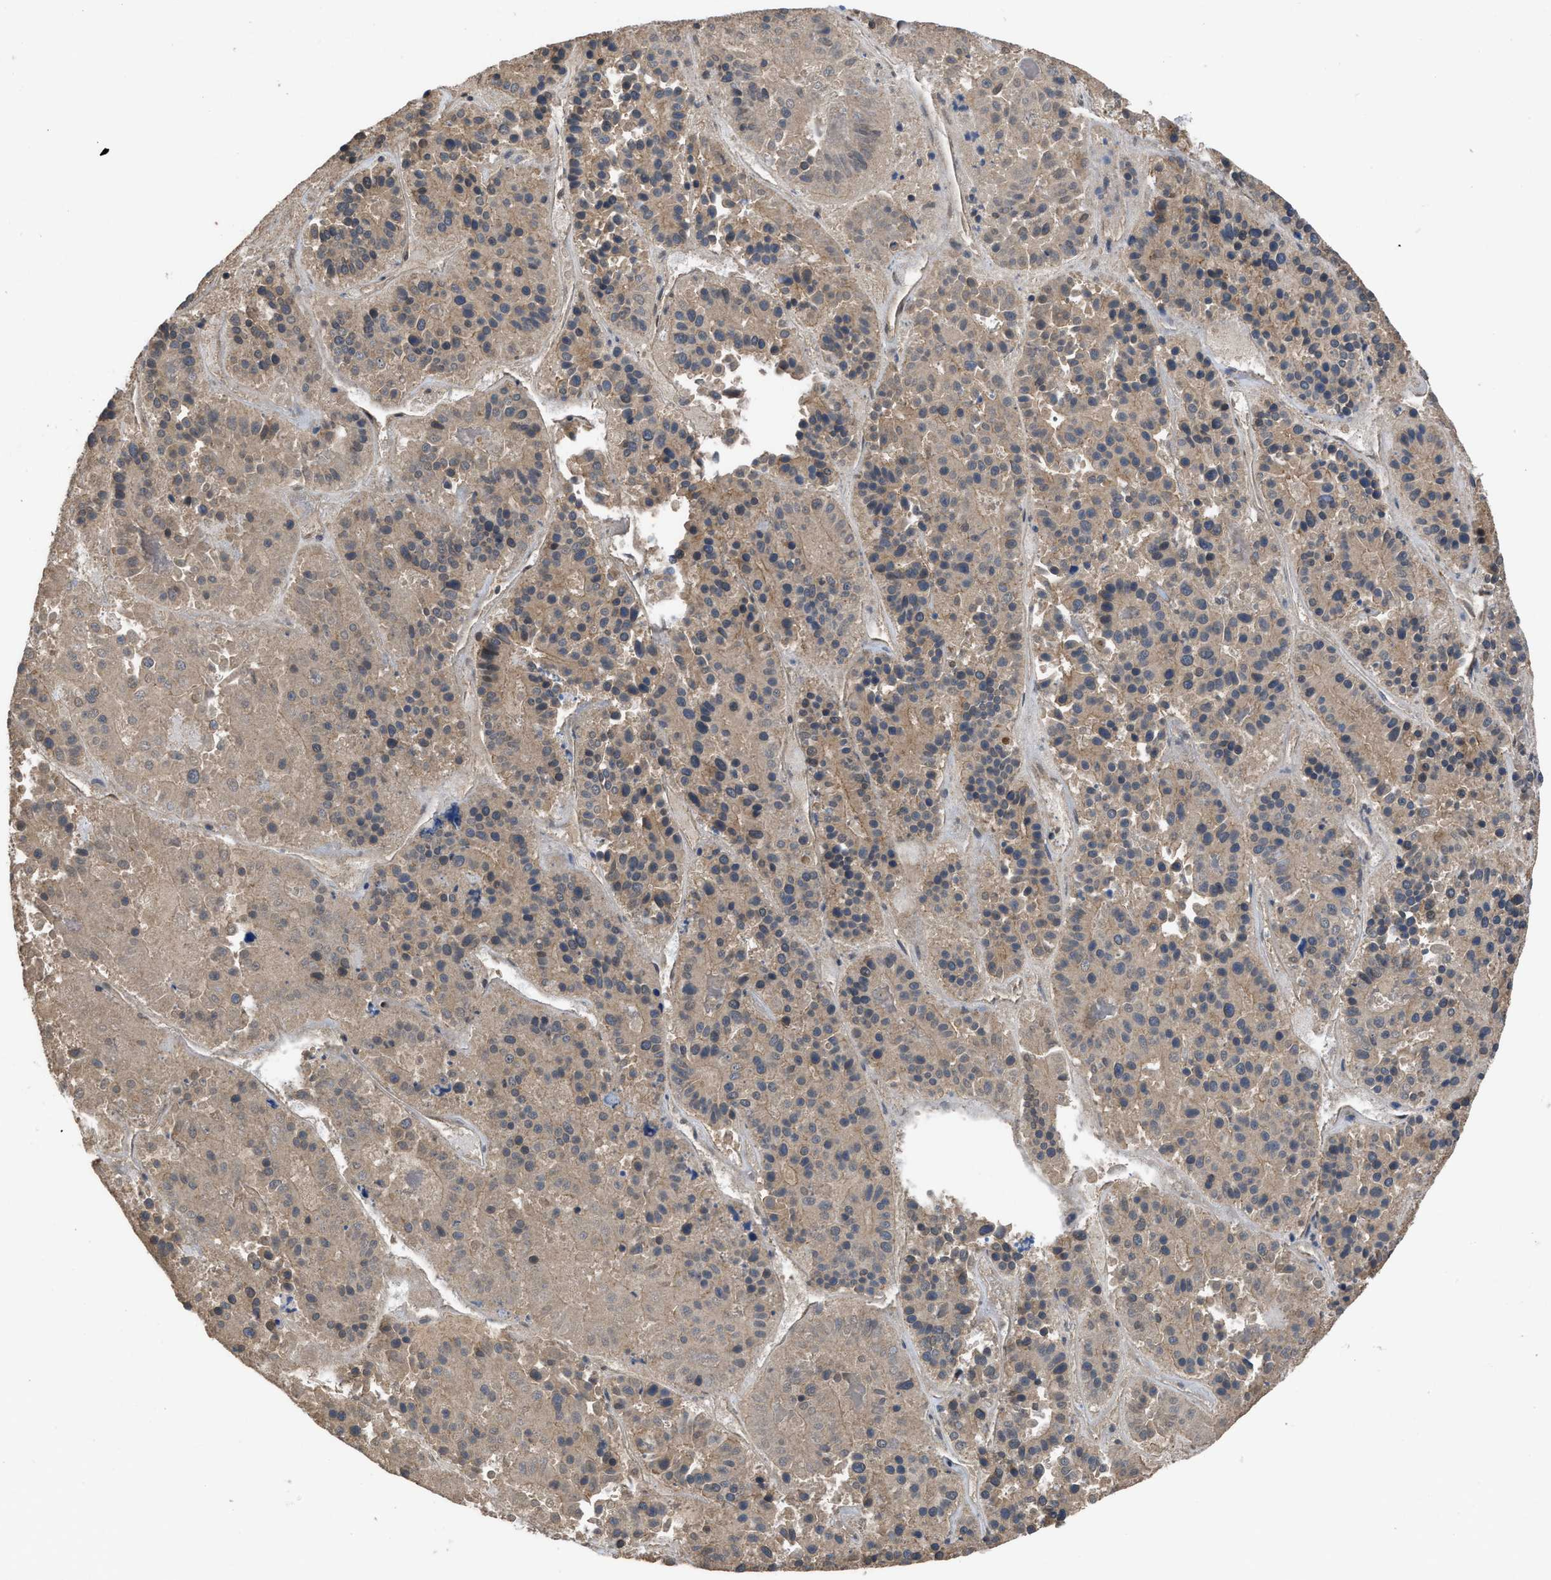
{"staining": {"intensity": "moderate", "quantity": ">75%", "location": "cytoplasmic/membranous"}, "tissue": "pancreatic cancer", "cell_type": "Tumor cells", "image_type": "cancer", "snomed": [{"axis": "morphology", "description": "Adenocarcinoma, NOS"}, {"axis": "topography", "description": "Pancreas"}], "caption": "This is a micrograph of IHC staining of pancreatic cancer (adenocarcinoma), which shows moderate positivity in the cytoplasmic/membranous of tumor cells.", "gene": "UTRN", "patient": {"sex": "male", "age": 50}}